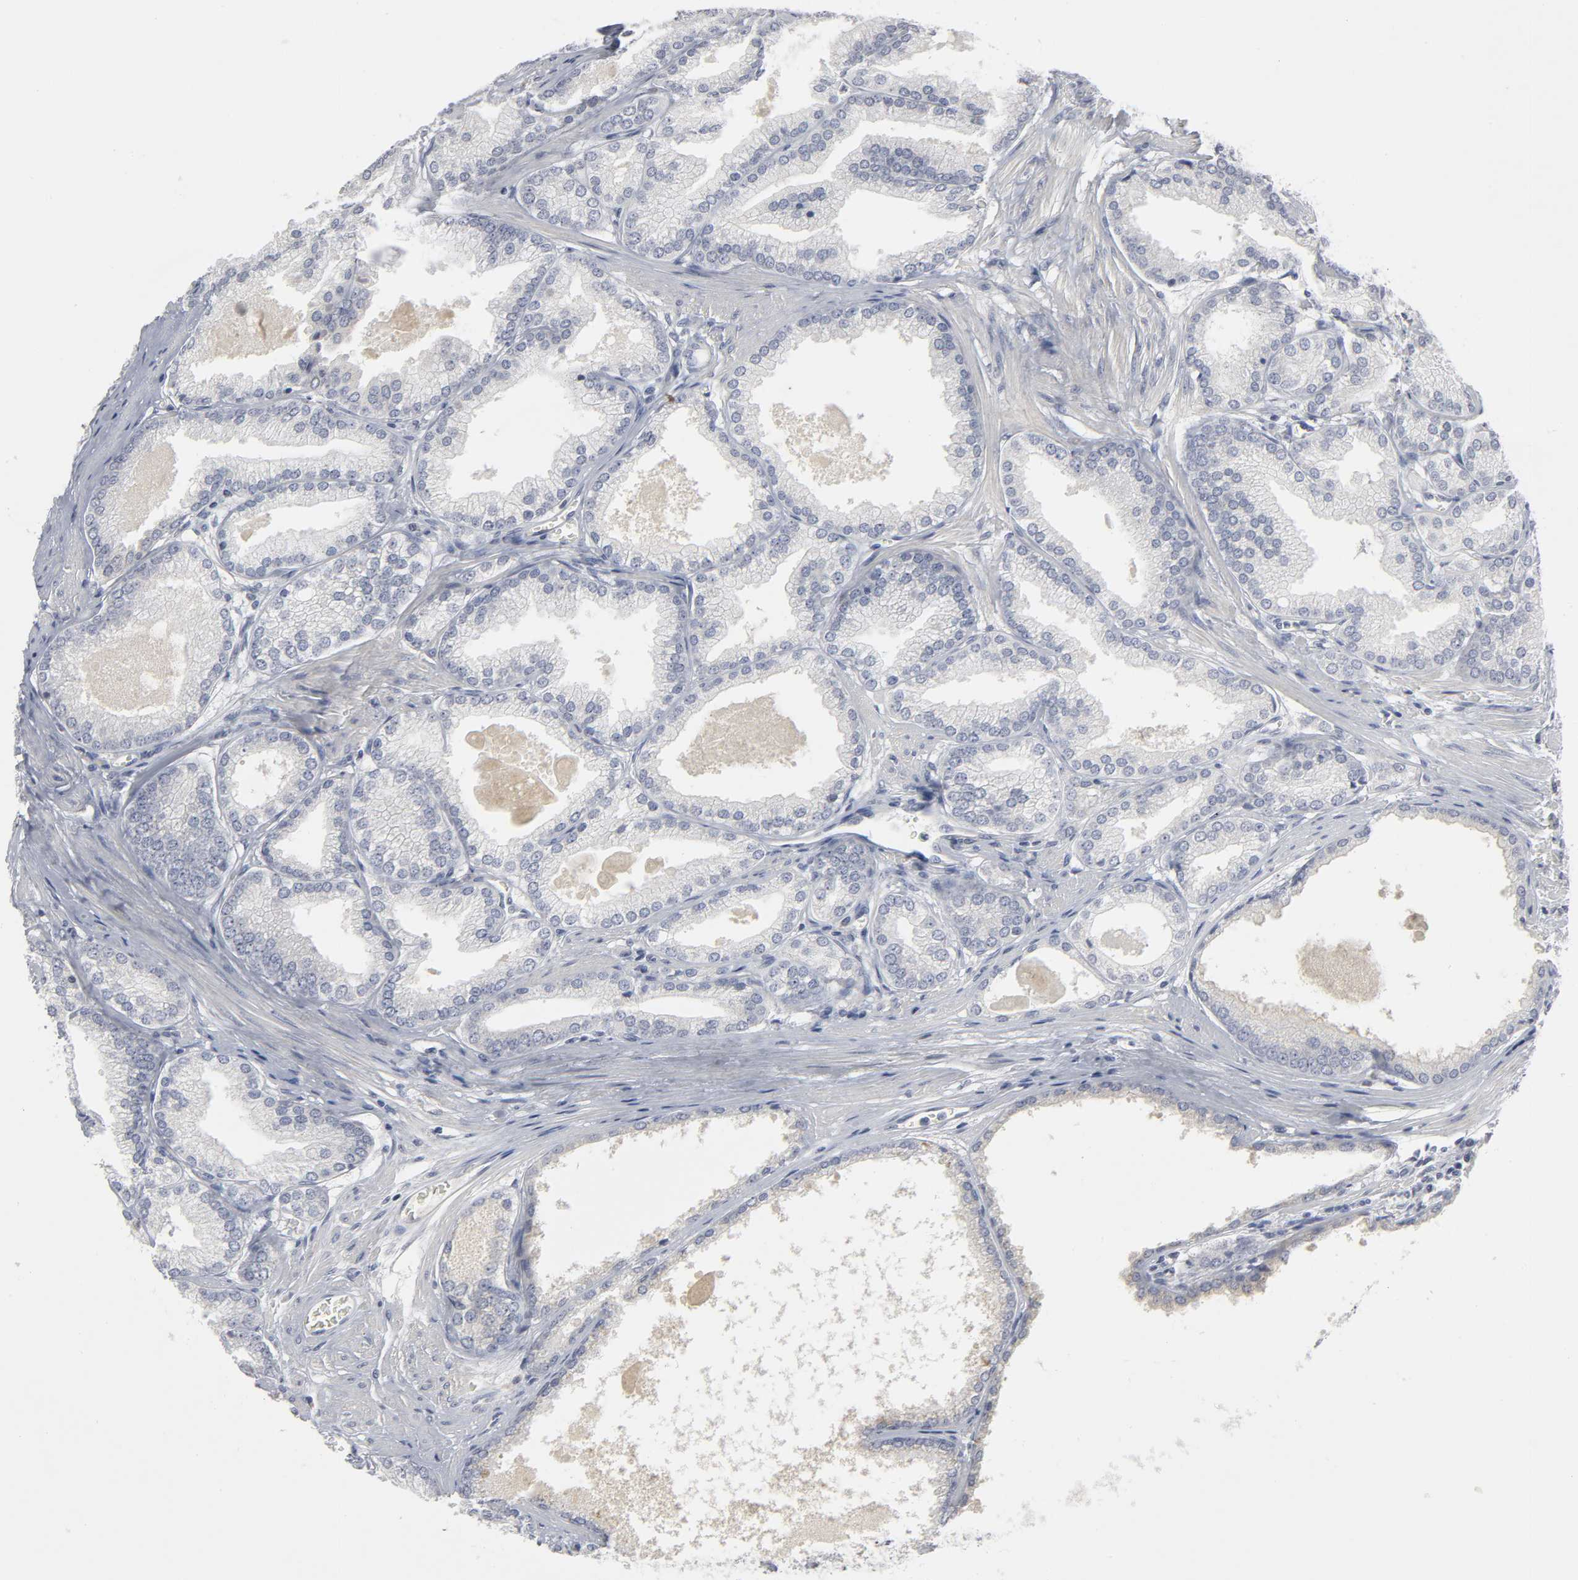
{"staining": {"intensity": "negative", "quantity": "none", "location": "none"}, "tissue": "prostate cancer", "cell_type": "Tumor cells", "image_type": "cancer", "snomed": [{"axis": "morphology", "description": "Adenocarcinoma, High grade"}, {"axis": "topography", "description": "Prostate"}], "caption": "There is no significant positivity in tumor cells of prostate cancer (high-grade adenocarcinoma).", "gene": "TCAP", "patient": {"sex": "male", "age": 61}}